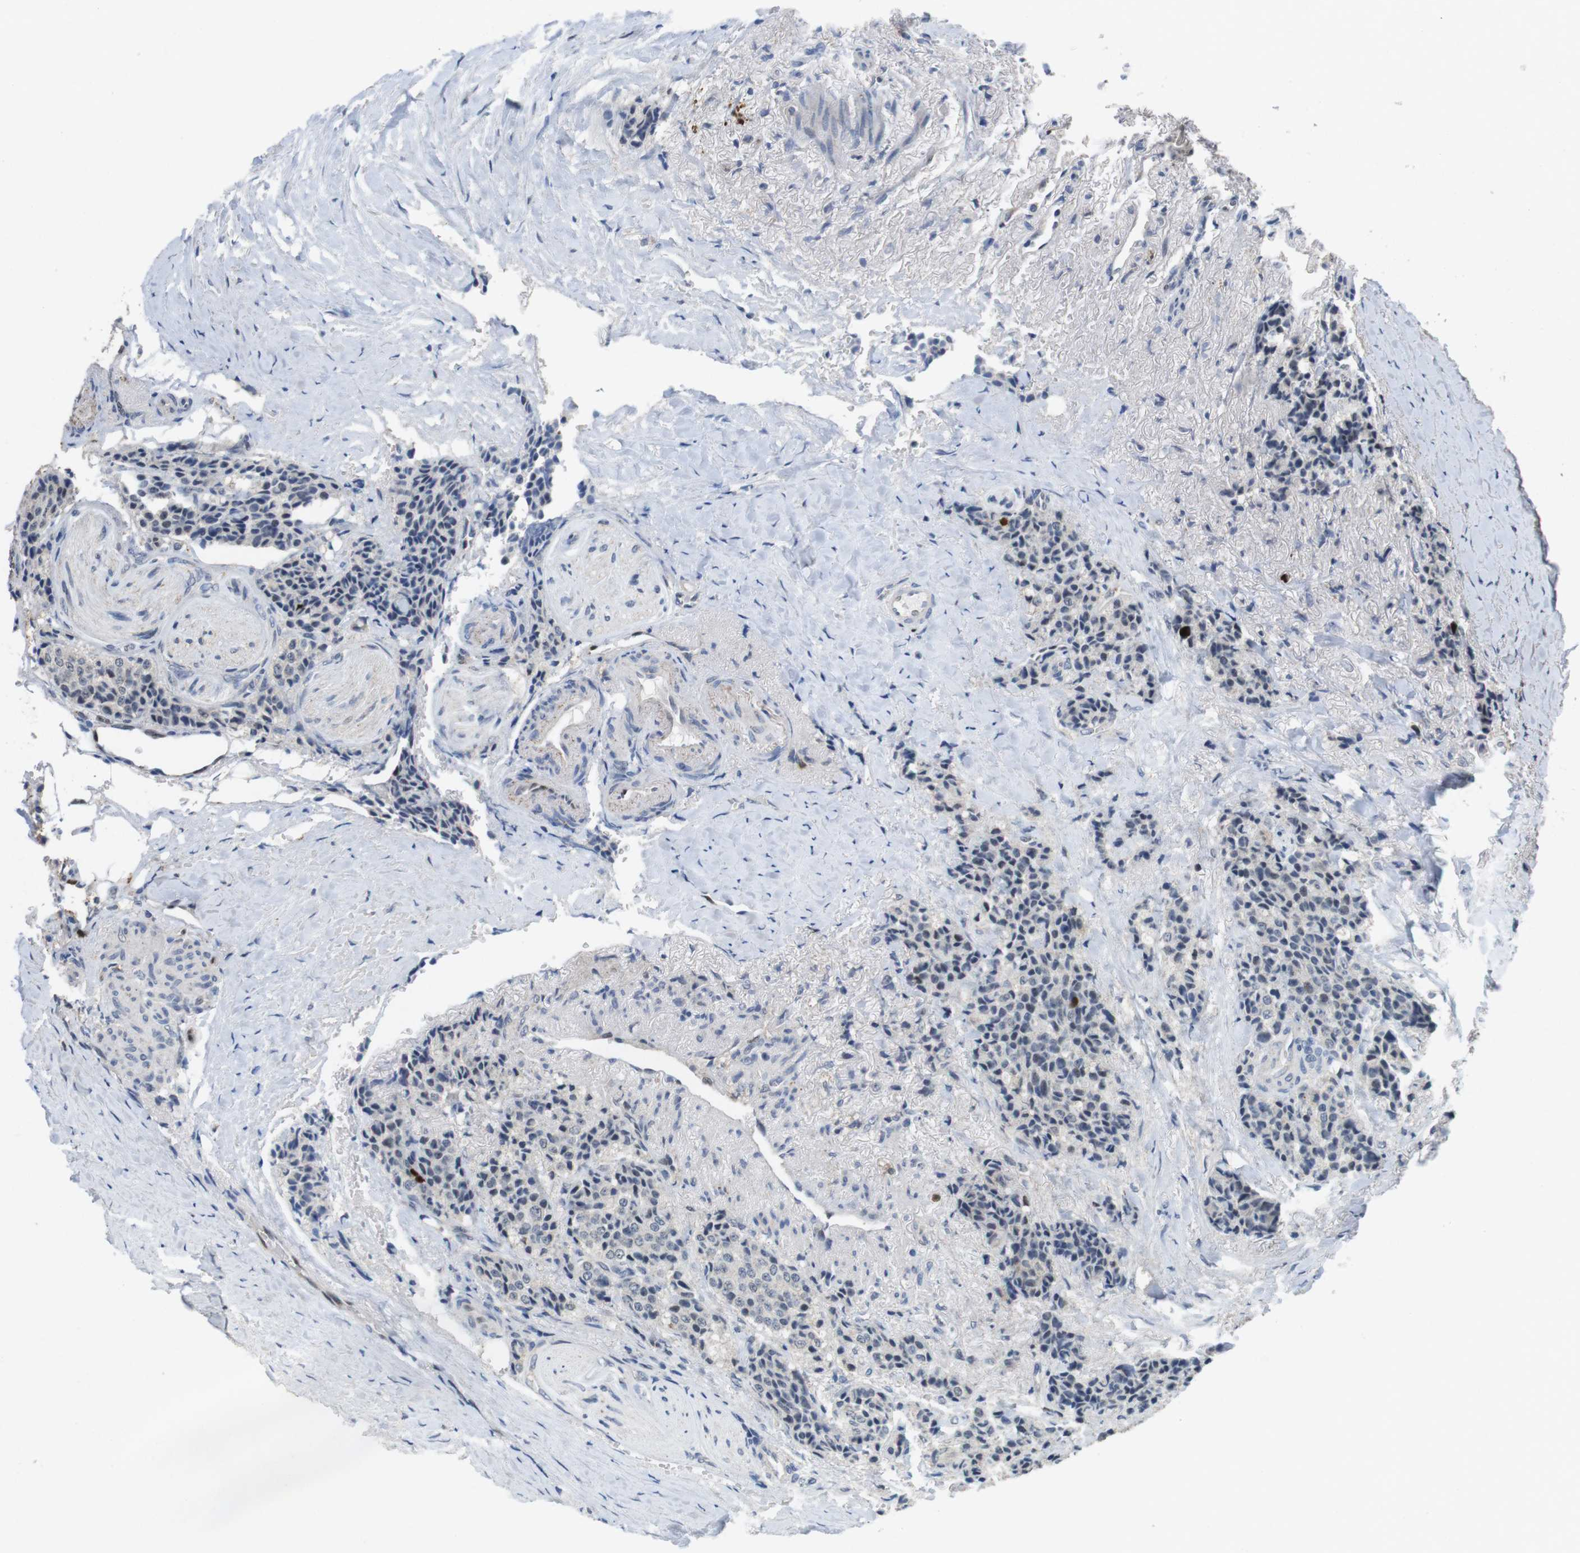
{"staining": {"intensity": "negative", "quantity": "none", "location": "none"}, "tissue": "carcinoid", "cell_type": "Tumor cells", "image_type": "cancer", "snomed": [{"axis": "morphology", "description": "Carcinoid, malignant, NOS"}, {"axis": "topography", "description": "Colon"}], "caption": "An immunohistochemistry (IHC) image of carcinoid is shown. There is no staining in tumor cells of carcinoid.", "gene": "KPNA2", "patient": {"sex": "female", "age": 61}}